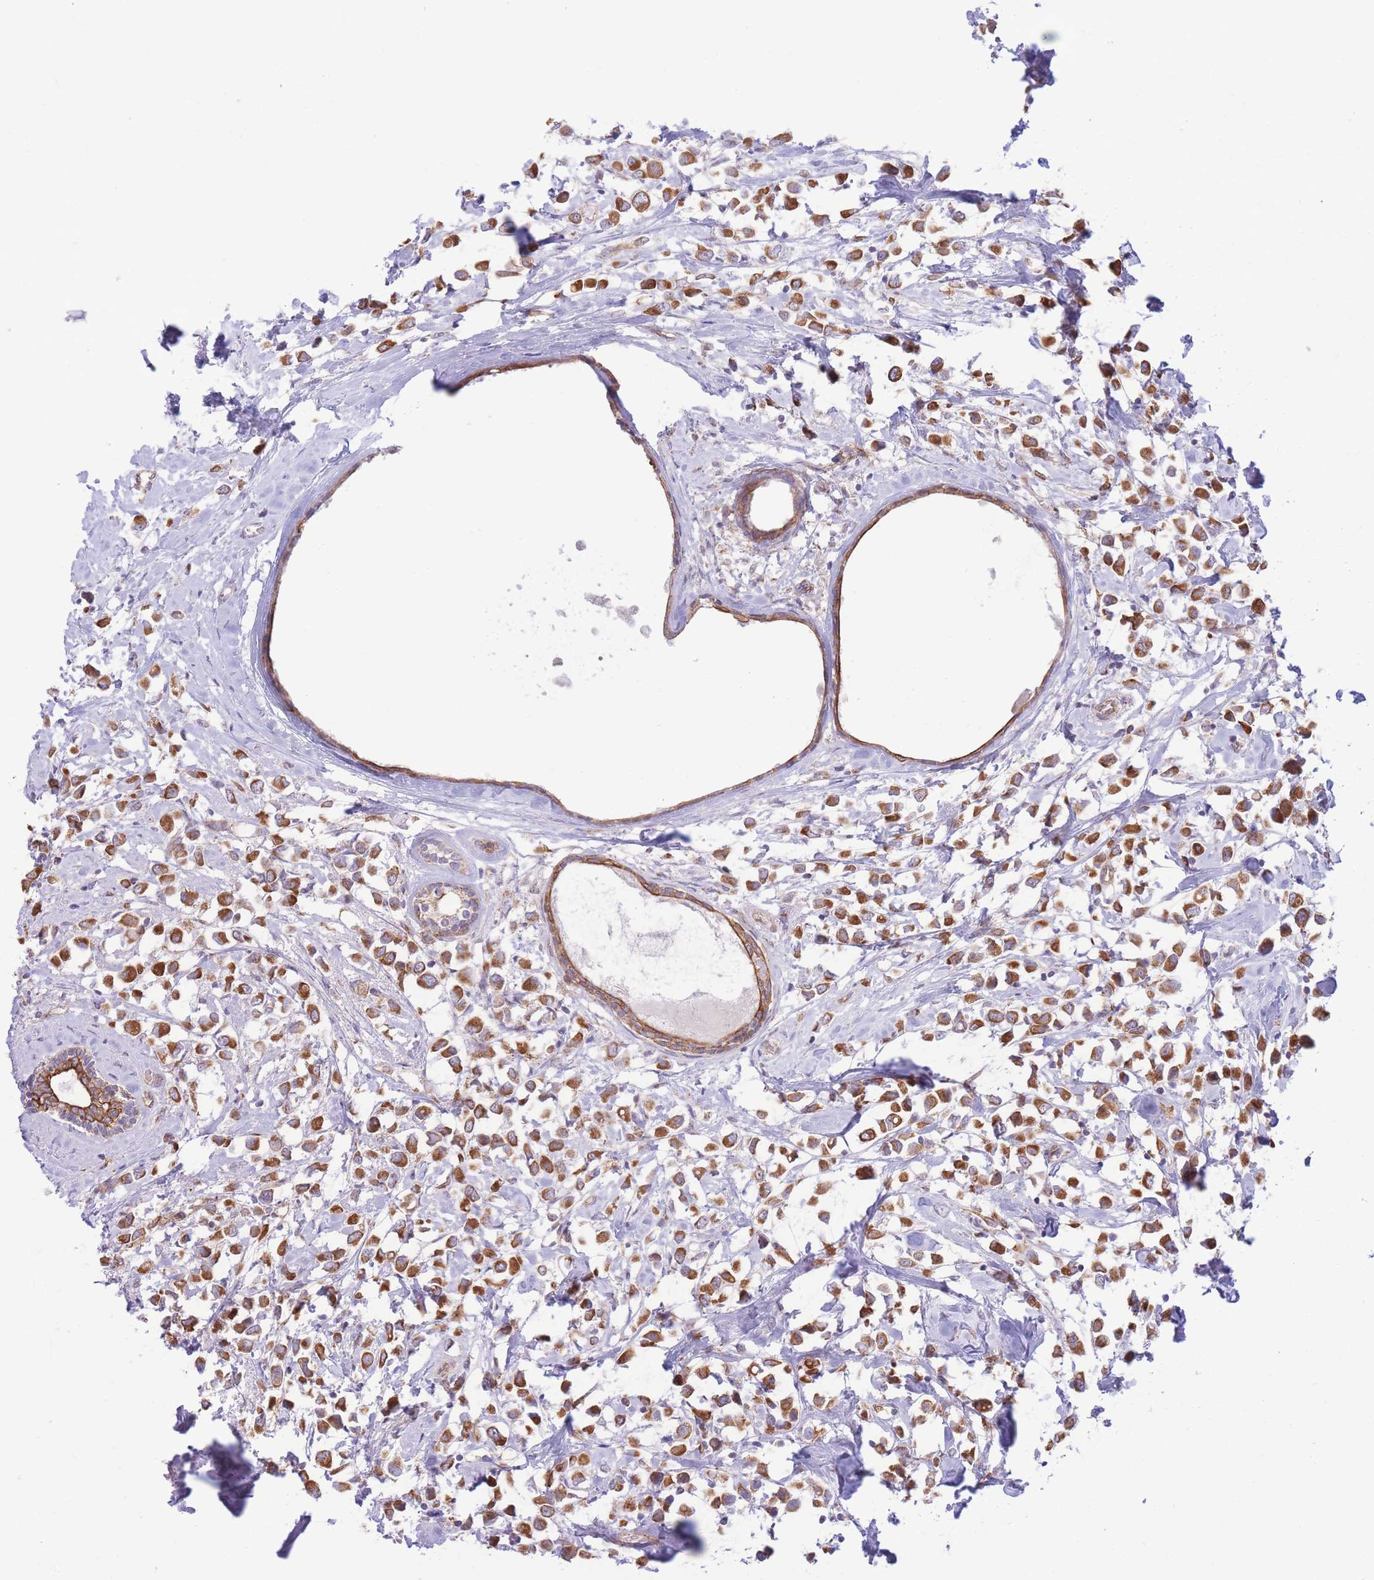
{"staining": {"intensity": "moderate", "quantity": ">75%", "location": "cytoplasmic/membranous"}, "tissue": "breast cancer", "cell_type": "Tumor cells", "image_type": "cancer", "snomed": [{"axis": "morphology", "description": "Duct carcinoma"}, {"axis": "topography", "description": "Breast"}], "caption": "Immunohistochemistry image of human invasive ductal carcinoma (breast) stained for a protein (brown), which reveals medium levels of moderate cytoplasmic/membranous staining in approximately >75% of tumor cells.", "gene": "MRPS31", "patient": {"sex": "female", "age": 61}}